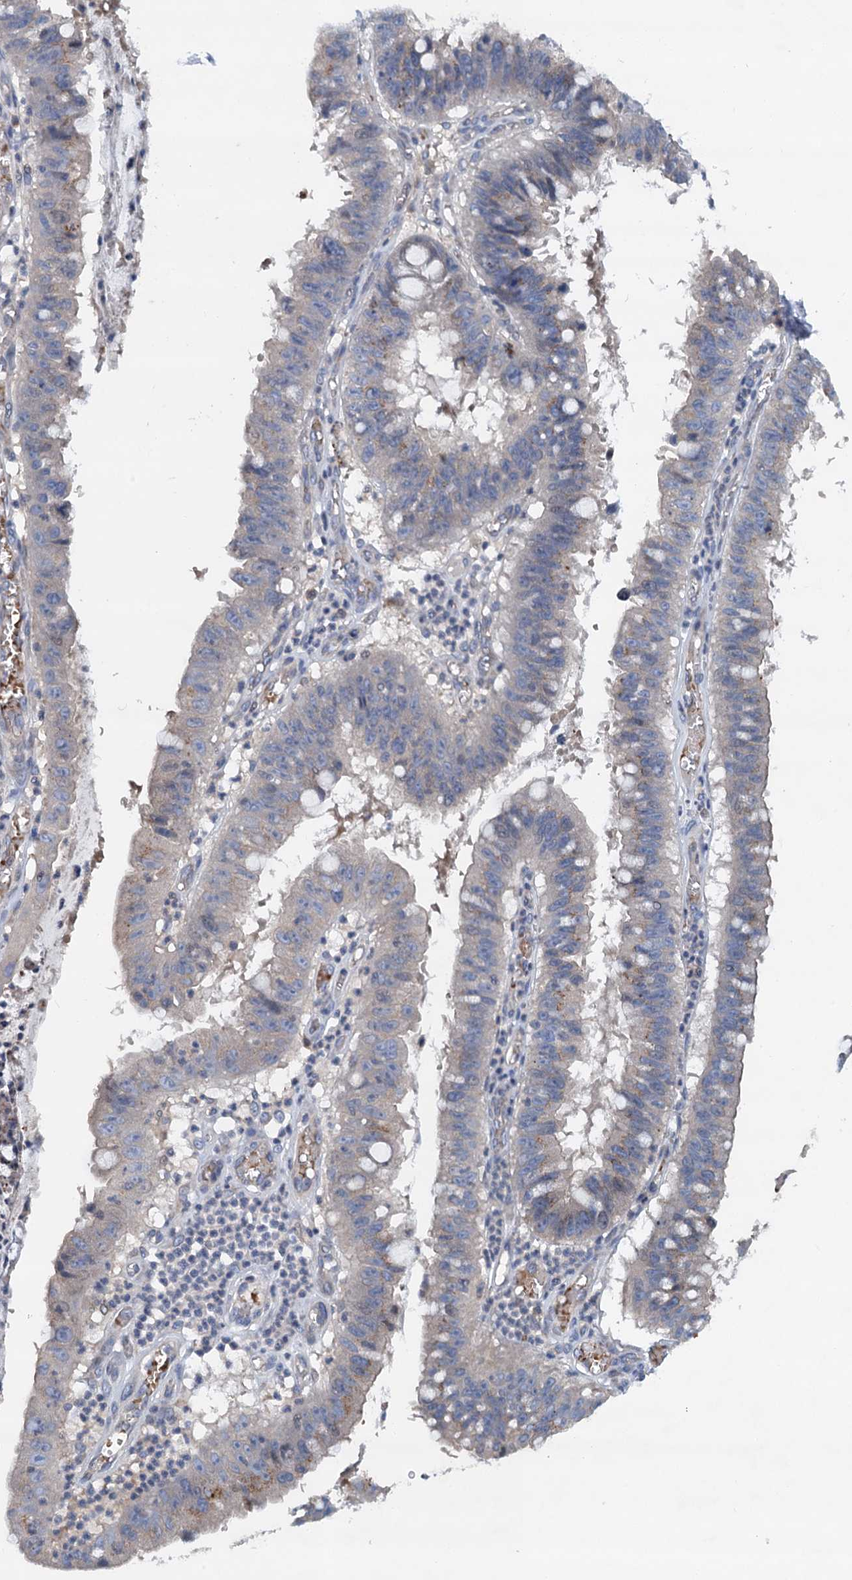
{"staining": {"intensity": "weak", "quantity": "<25%", "location": "cytoplasmic/membranous"}, "tissue": "stomach cancer", "cell_type": "Tumor cells", "image_type": "cancer", "snomed": [{"axis": "morphology", "description": "Adenocarcinoma, NOS"}, {"axis": "topography", "description": "Stomach"}], "caption": "DAB immunohistochemical staining of human stomach adenocarcinoma reveals no significant staining in tumor cells. (Stains: DAB immunohistochemistry (IHC) with hematoxylin counter stain, Microscopy: brightfield microscopy at high magnification).", "gene": "NBEA", "patient": {"sex": "male", "age": 59}}